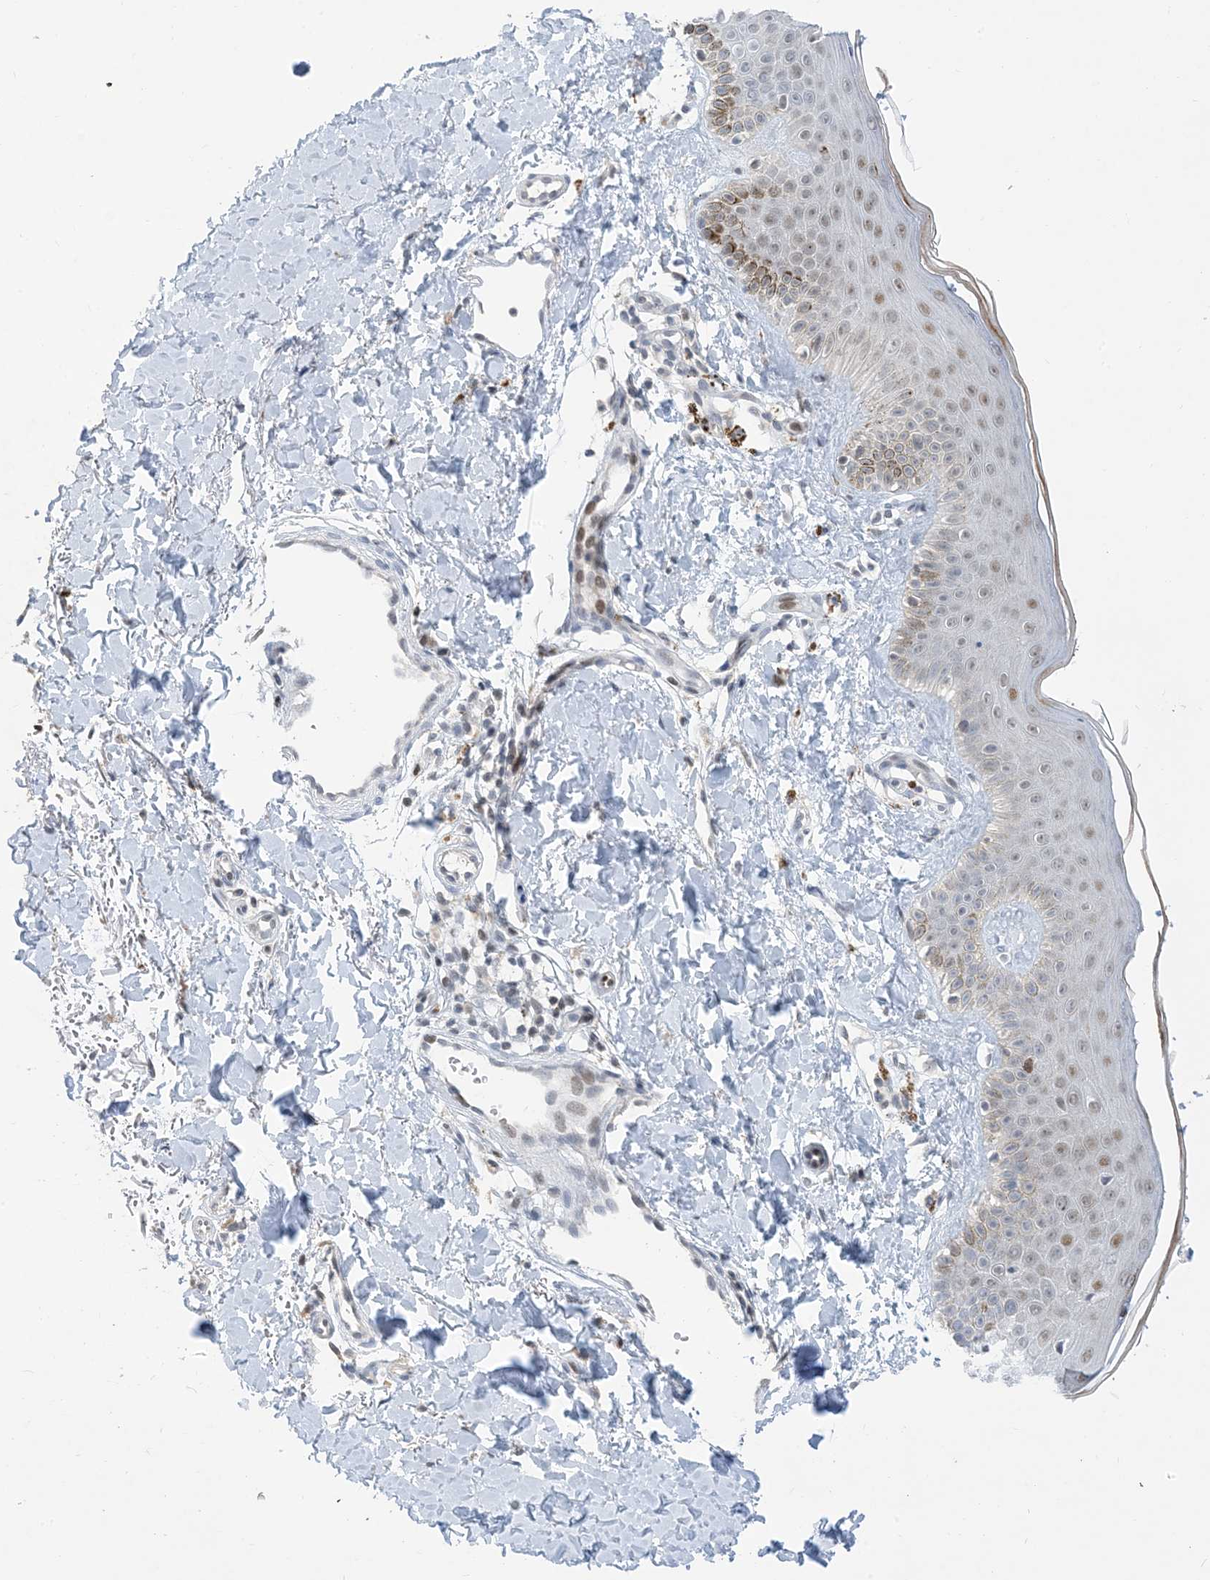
{"staining": {"intensity": "negative", "quantity": "none", "location": "none"}, "tissue": "skin", "cell_type": "Fibroblasts", "image_type": "normal", "snomed": [{"axis": "morphology", "description": "Normal tissue, NOS"}, {"axis": "topography", "description": "Skin"}], "caption": "IHC of normal skin reveals no staining in fibroblasts.", "gene": "SLC25A53", "patient": {"sex": "male", "age": 52}}